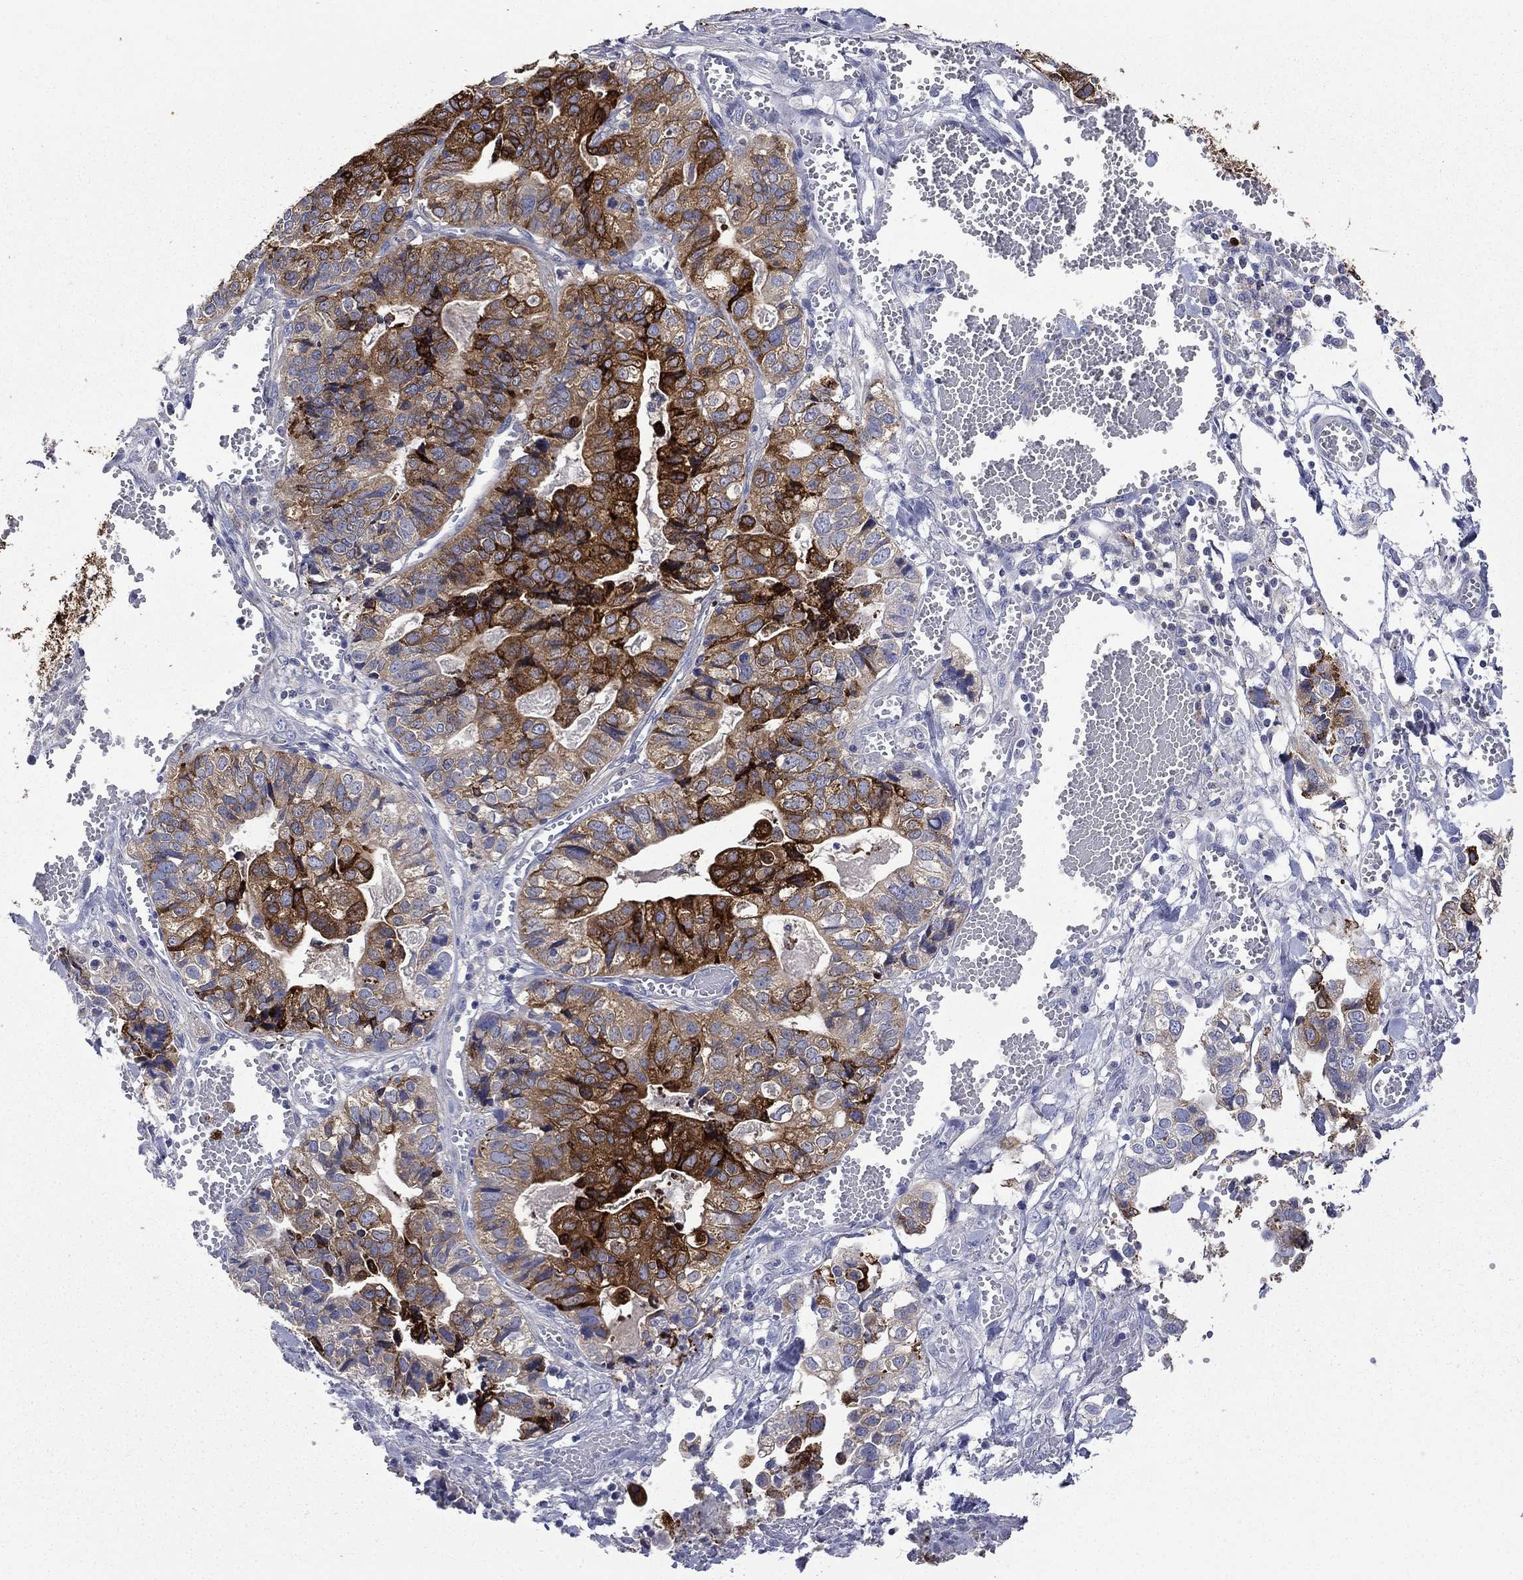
{"staining": {"intensity": "strong", "quantity": ">75%", "location": "cytoplasmic/membranous"}, "tissue": "stomach cancer", "cell_type": "Tumor cells", "image_type": "cancer", "snomed": [{"axis": "morphology", "description": "Adenocarcinoma, NOS"}, {"axis": "topography", "description": "Stomach, upper"}], "caption": "Stomach adenocarcinoma stained with DAB (3,3'-diaminobenzidine) immunohistochemistry exhibits high levels of strong cytoplasmic/membranous expression in about >75% of tumor cells. The protein is shown in brown color, while the nuclei are stained blue.", "gene": "CES2", "patient": {"sex": "female", "age": 67}}